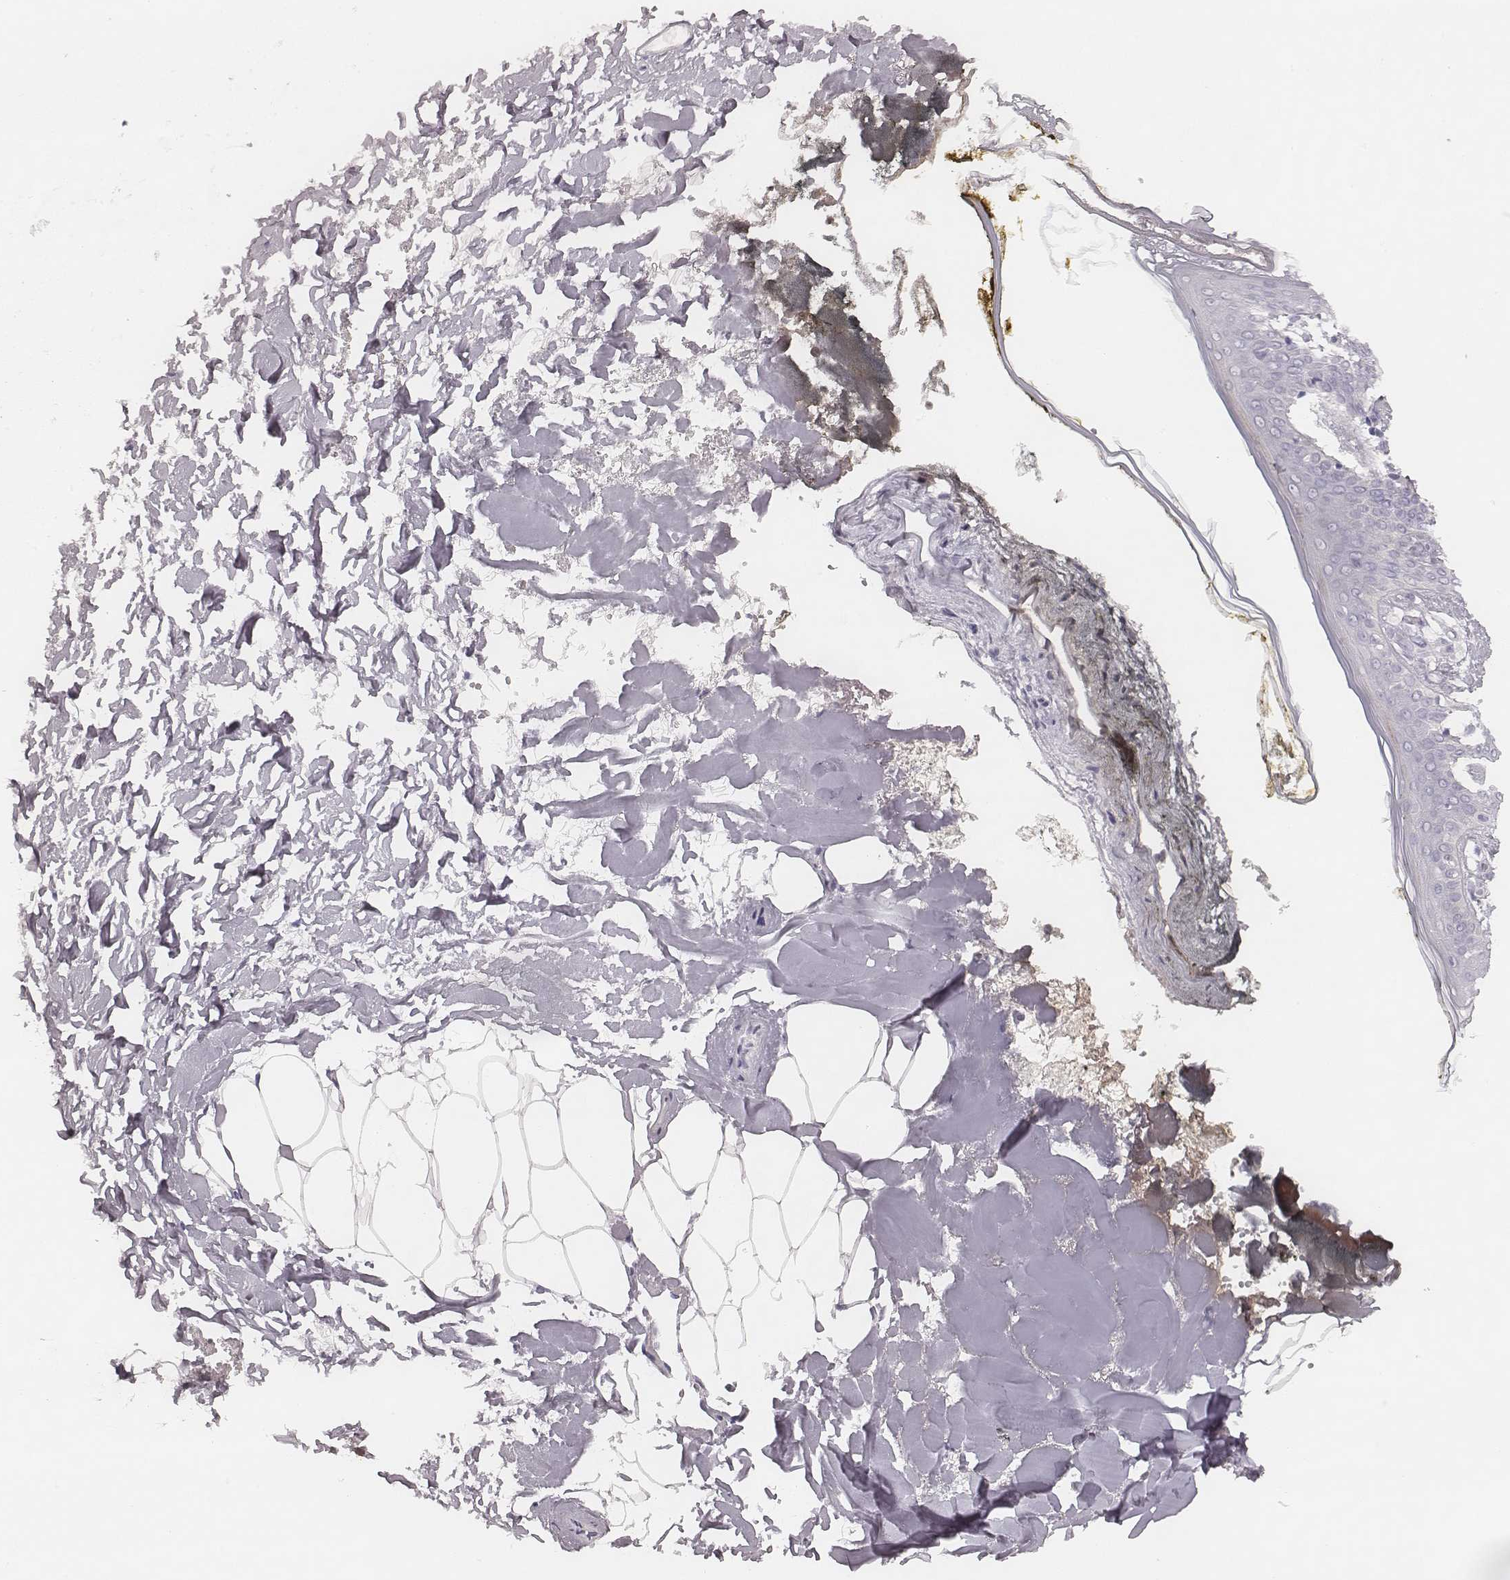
{"staining": {"intensity": "negative", "quantity": "none", "location": "none"}, "tissue": "skin", "cell_type": "Fibroblasts", "image_type": "normal", "snomed": [{"axis": "morphology", "description": "Normal tissue, NOS"}, {"axis": "topography", "description": "Skin"}], "caption": "This photomicrograph is of unremarkable skin stained with IHC to label a protein in brown with the nuclei are counter-stained blue. There is no staining in fibroblasts.", "gene": "KCNJ12", "patient": {"sex": "female", "age": 34}}